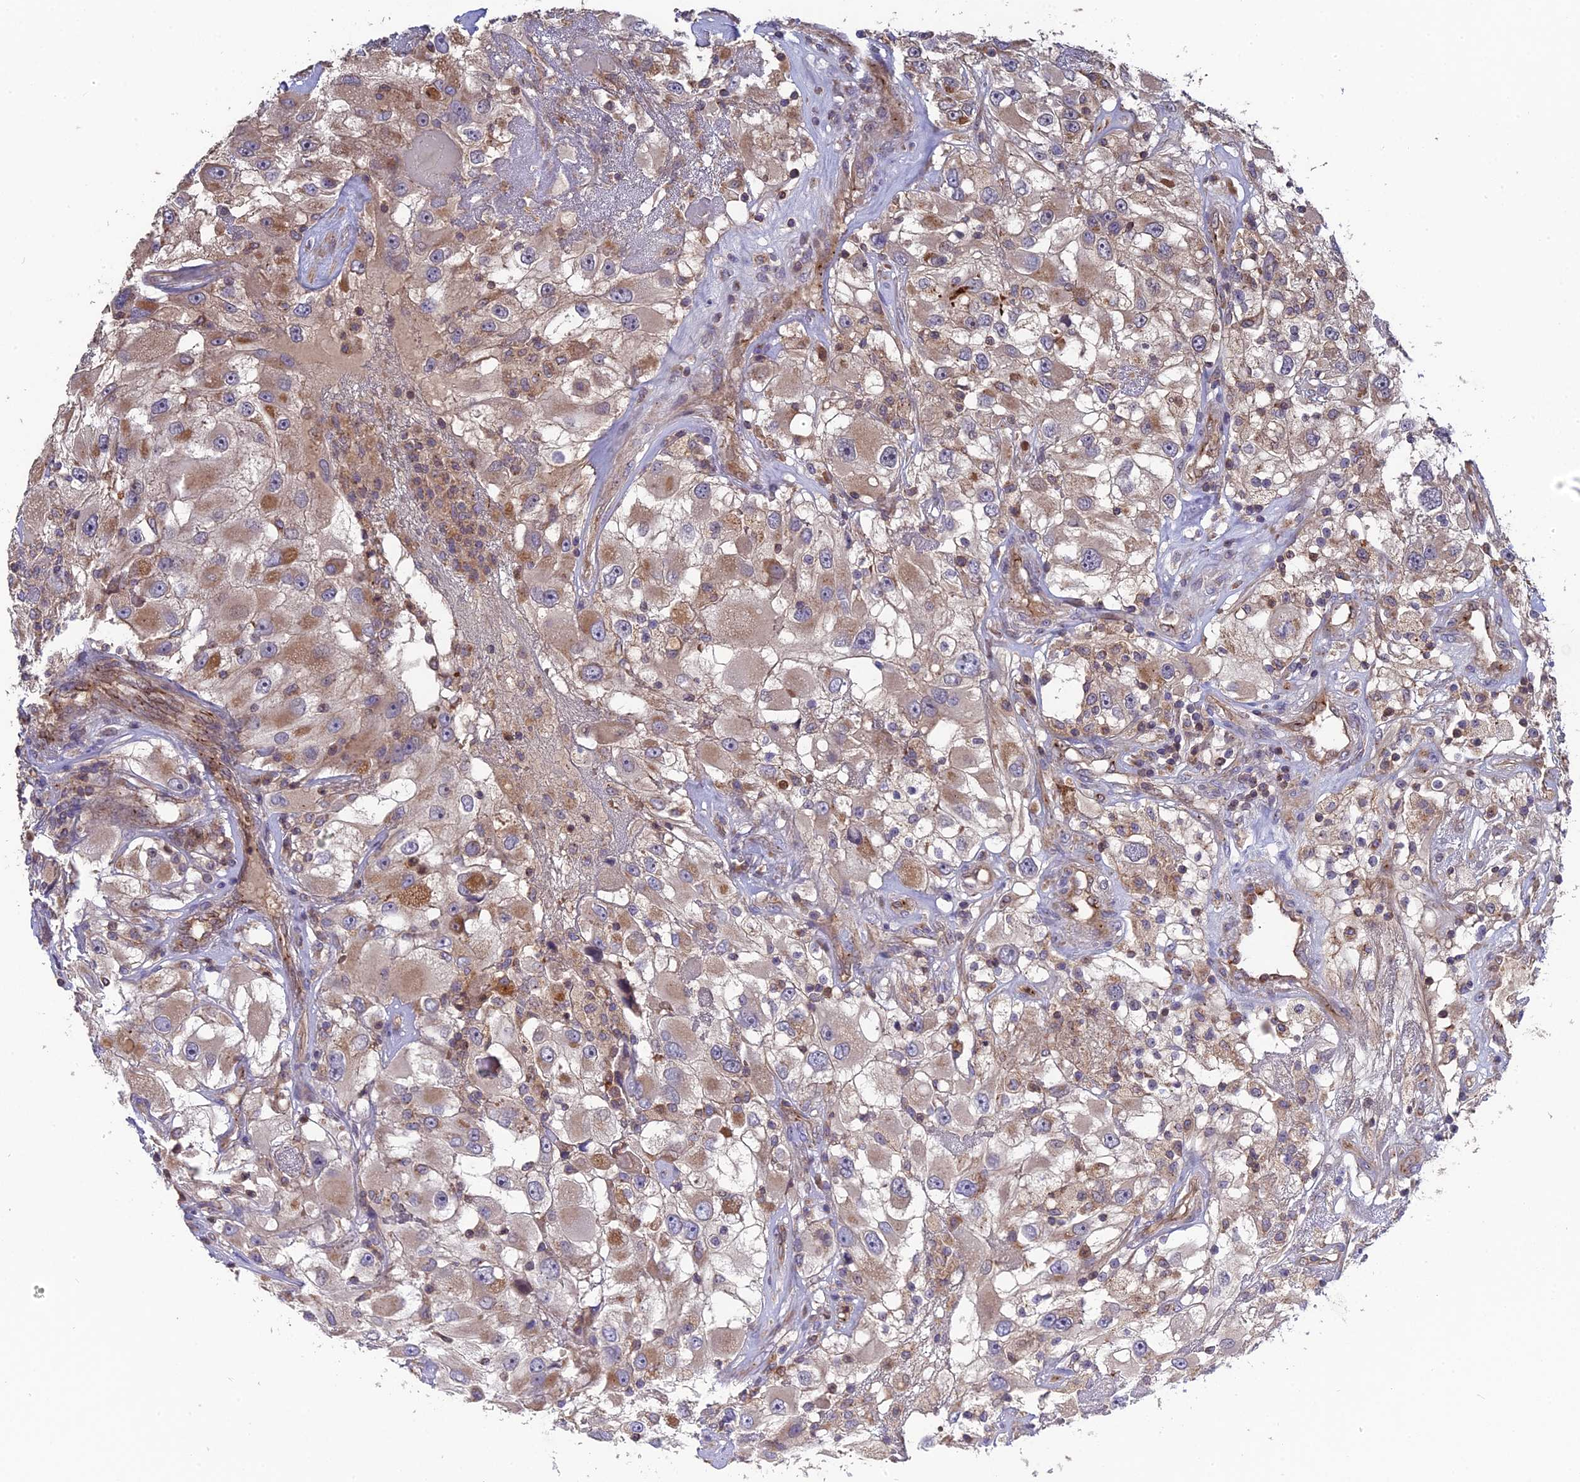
{"staining": {"intensity": "moderate", "quantity": "<25%", "location": "cytoplasmic/membranous"}, "tissue": "renal cancer", "cell_type": "Tumor cells", "image_type": "cancer", "snomed": [{"axis": "morphology", "description": "Adenocarcinoma, NOS"}, {"axis": "topography", "description": "Kidney"}], "caption": "An immunohistochemistry (IHC) image of neoplastic tissue is shown. Protein staining in brown highlights moderate cytoplasmic/membranous positivity in renal cancer (adenocarcinoma) within tumor cells.", "gene": "RPIA", "patient": {"sex": "female", "age": 52}}